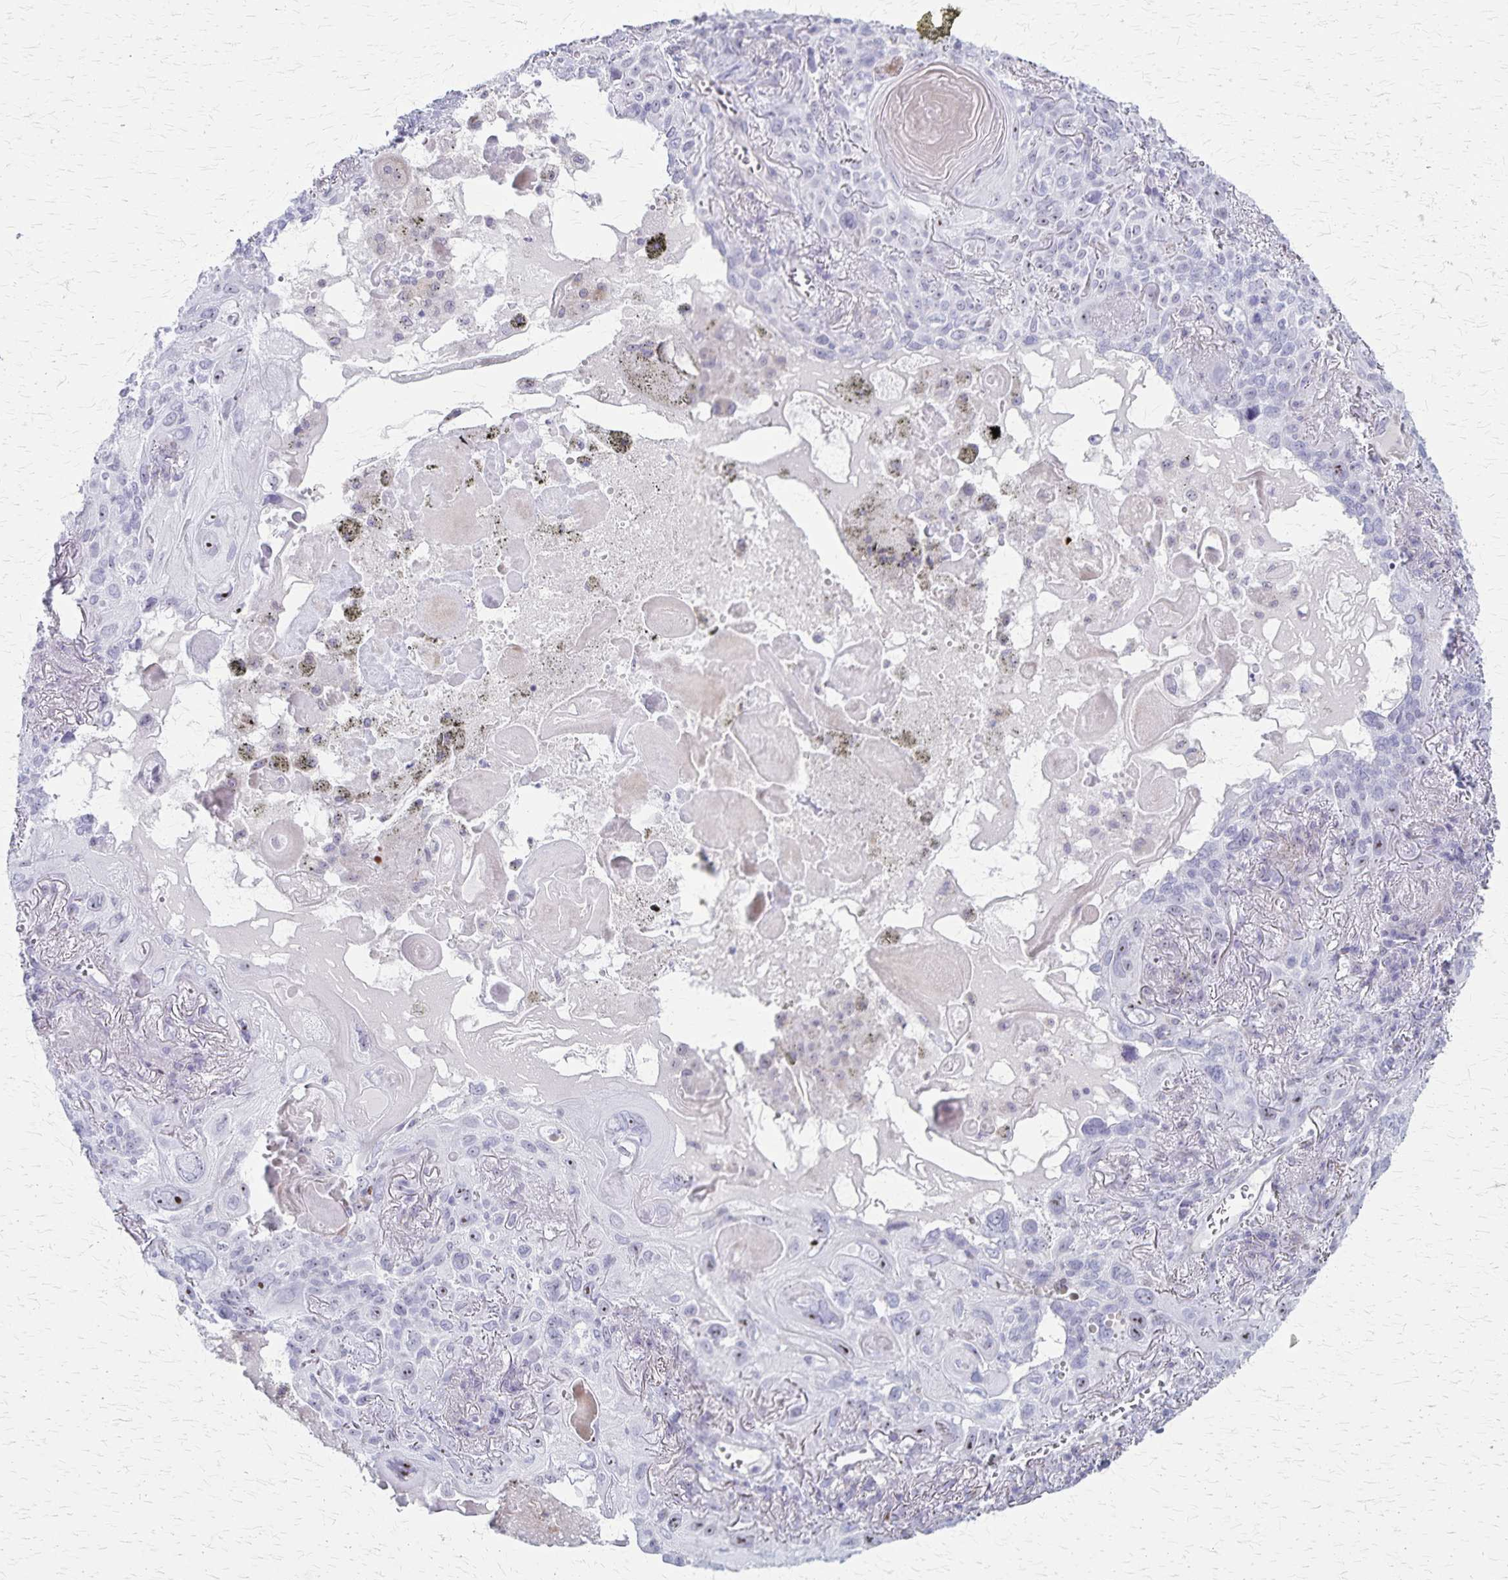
{"staining": {"intensity": "moderate", "quantity": "<25%", "location": "nuclear"}, "tissue": "lung cancer", "cell_type": "Tumor cells", "image_type": "cancer", "snomed": [{"axis": "morphology", "description": "Squamous cell carcinoma, NOS"}, {"axis": "topography", "description": "Lung"}], "caption": "Immunohistochemical staining of squamous cell carcinoma (lung) exhibits low levels of moderate nuclear protein positivity in approximately <25% of tumor cells.", "gene": "DLK2", "patient": {"sex": "male", "age": 79}}